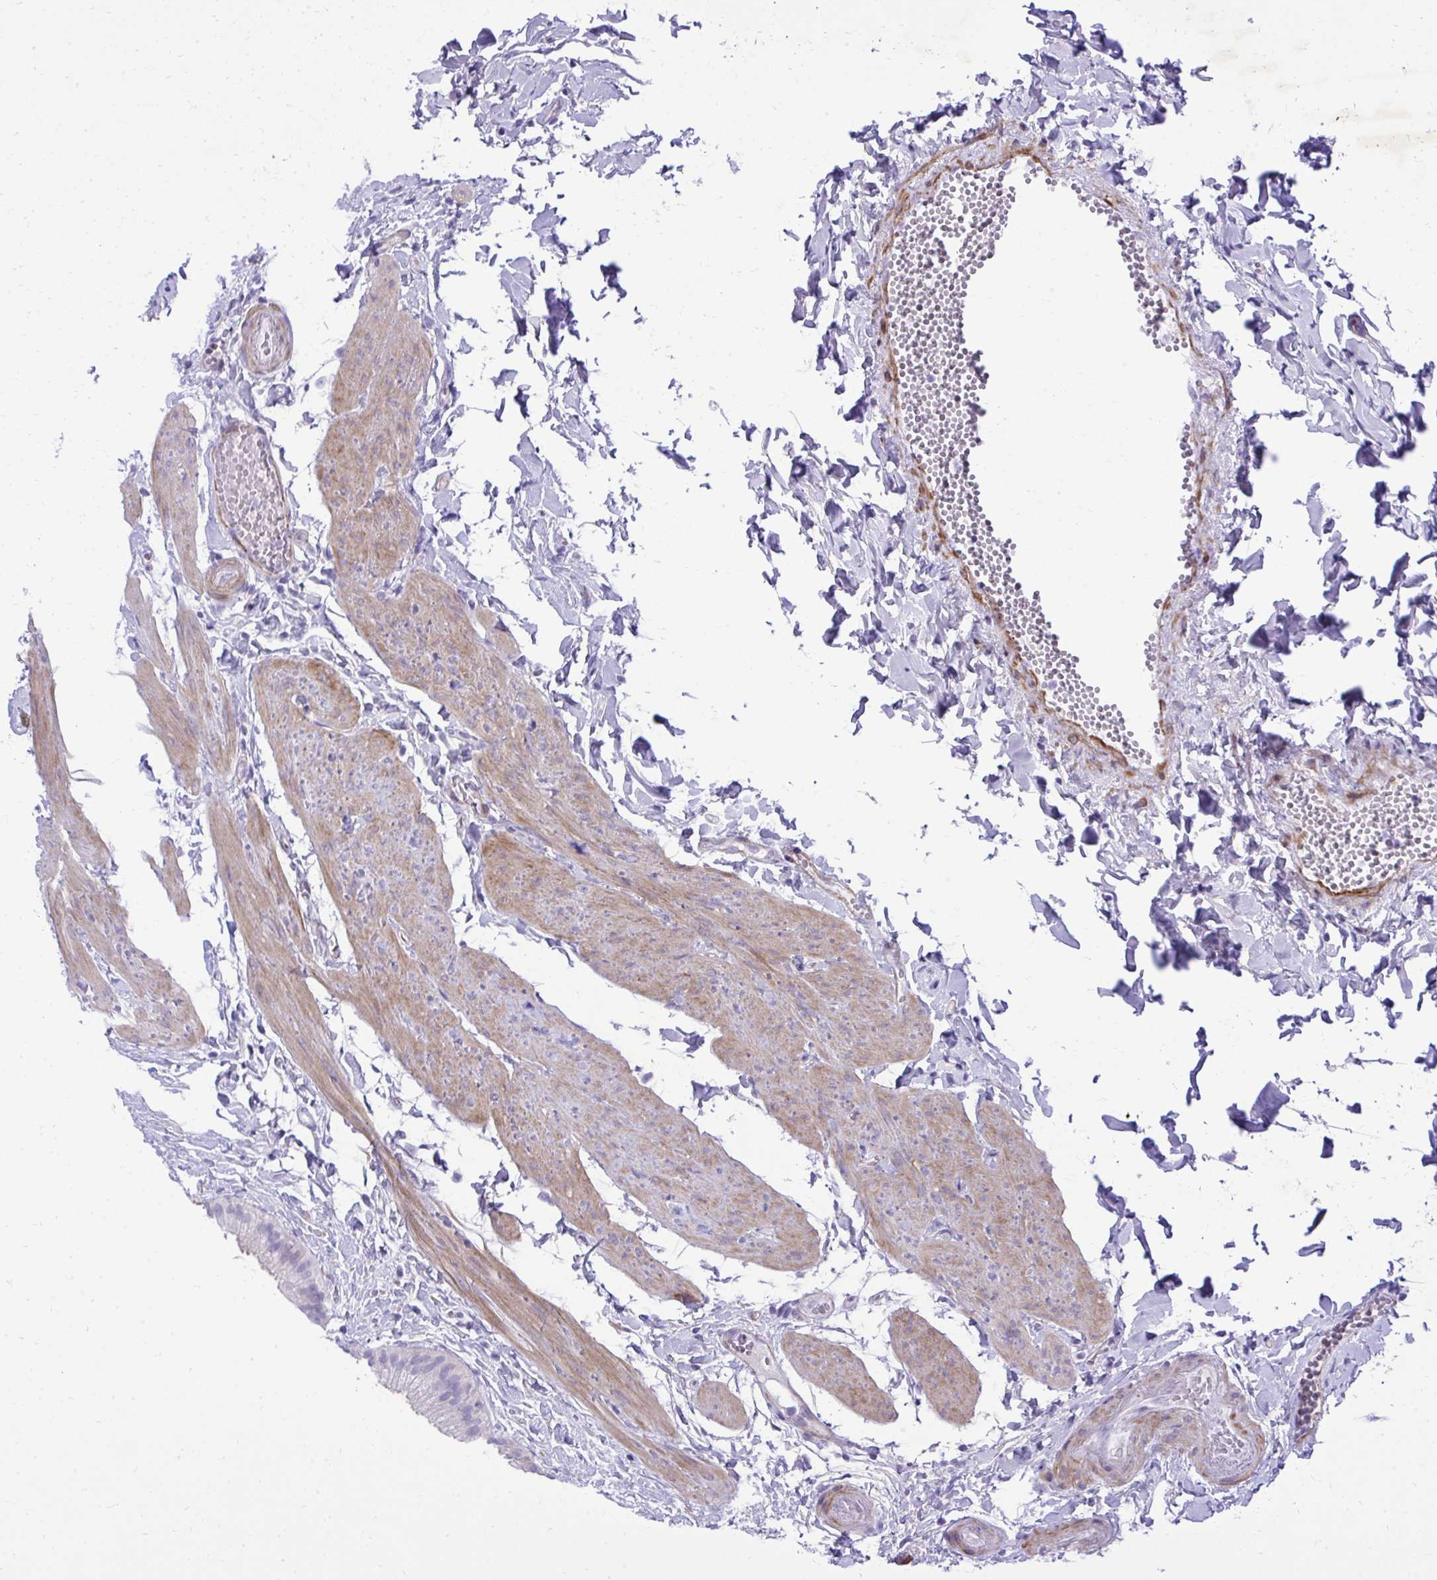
{"staining": {"intensity": "negative", "quantity": "none", "location": "none"}, "tissue": "gallbladder", "cell_type": "Glandular cells", "image_type": "normal", "snomed": [{"axis": "morphology", "description": "Normal tissue, NOS"}, {"axis": "topography", "description": "Gallbladder"}], "caption": "Gallbladder stained for a protein using immunohistochemistry exhibits no staining glandular cells.", "gene": "PITPNM3", "patient": {"sex": "female", "age": 63}}